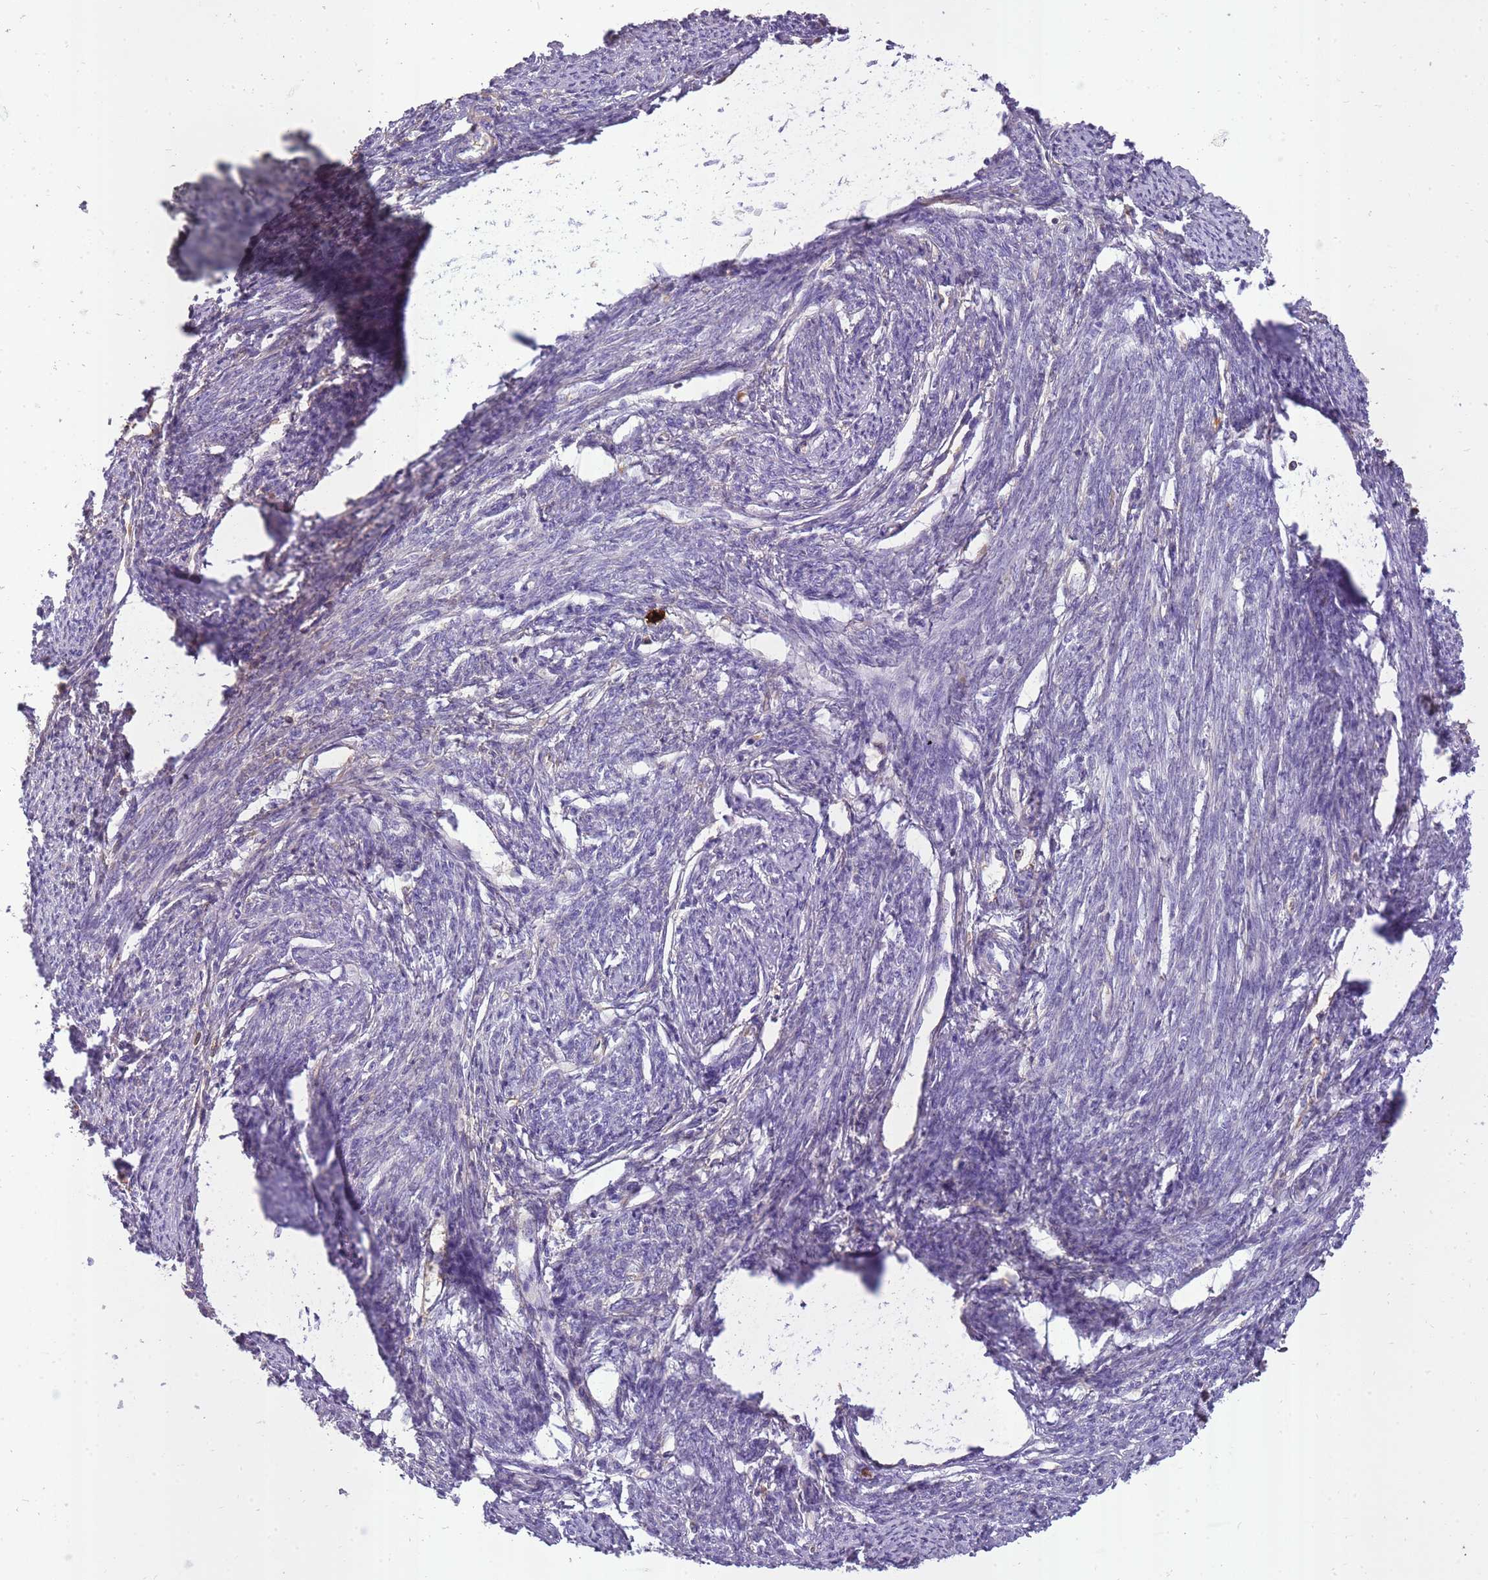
{"staining": {"intensity": "negative", "quantity": "none", "location": "none"}, "tissue": "smooth muscle", "cell_type": "Smooth muscle cells", "image_type": "normal", "snomed": [{"axis": "morphology", "description": "Normal tissue, NOS"}, {"axis": "topography", "description": "Smooth muscle"}, {"axis": "topography", "description": "Uterus"}], "caption": "High magnification brightfield microscopy of normal smooth muscle stained with DAB (3,3'-diaminobenzidine) (brown) and counterstained with hematoxylin (blue): smooth muscle cells show no significant expression. (Stains: DAB IHC with hematoxylin counter stain, Microscopy: brightfield microscopy at high magnification).", "gene": "IGKV1", "patient": {"sex": "female", "age": 59}}